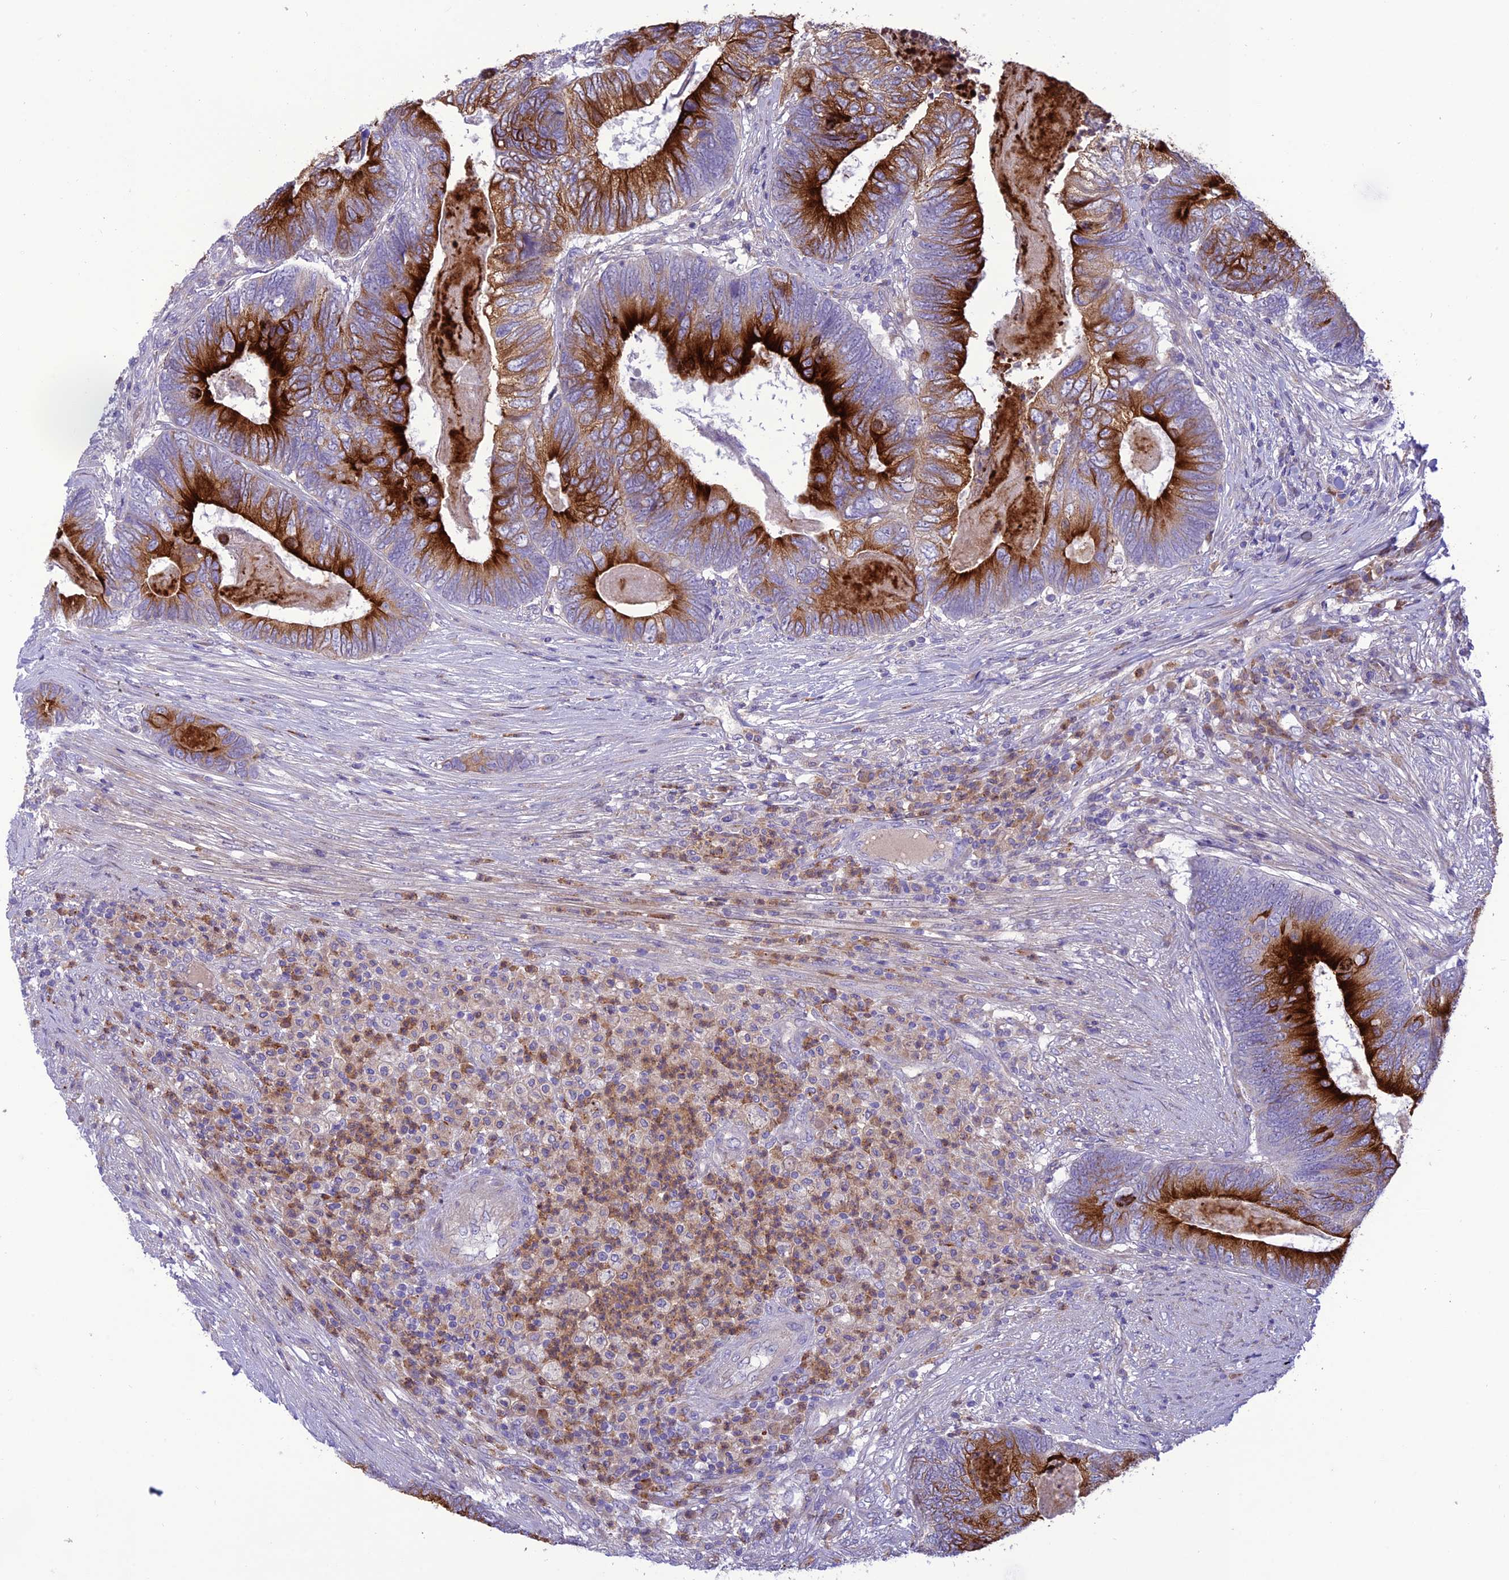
{"staining": {"intensity": "strong", "quantity": ">75%", "location": "cytoplasmic/membranous"}, "tissue": "colorectal cancer", "cell_type": "Tumor cells", "image_type": "cancer", "snomed": [{"axis": "morphology", "description": "Adenocarcinoma, NOS"}, {"axis": "topography", "description": "Colon"}], "caption": "Human colorectal cancer stained for a protein (brown) displays strong cytoplasmic/membranous positive positivity in approximately >75% of tumor cells.", "gene": "JMY", "patient": {"sex": "female", "age": 67}}